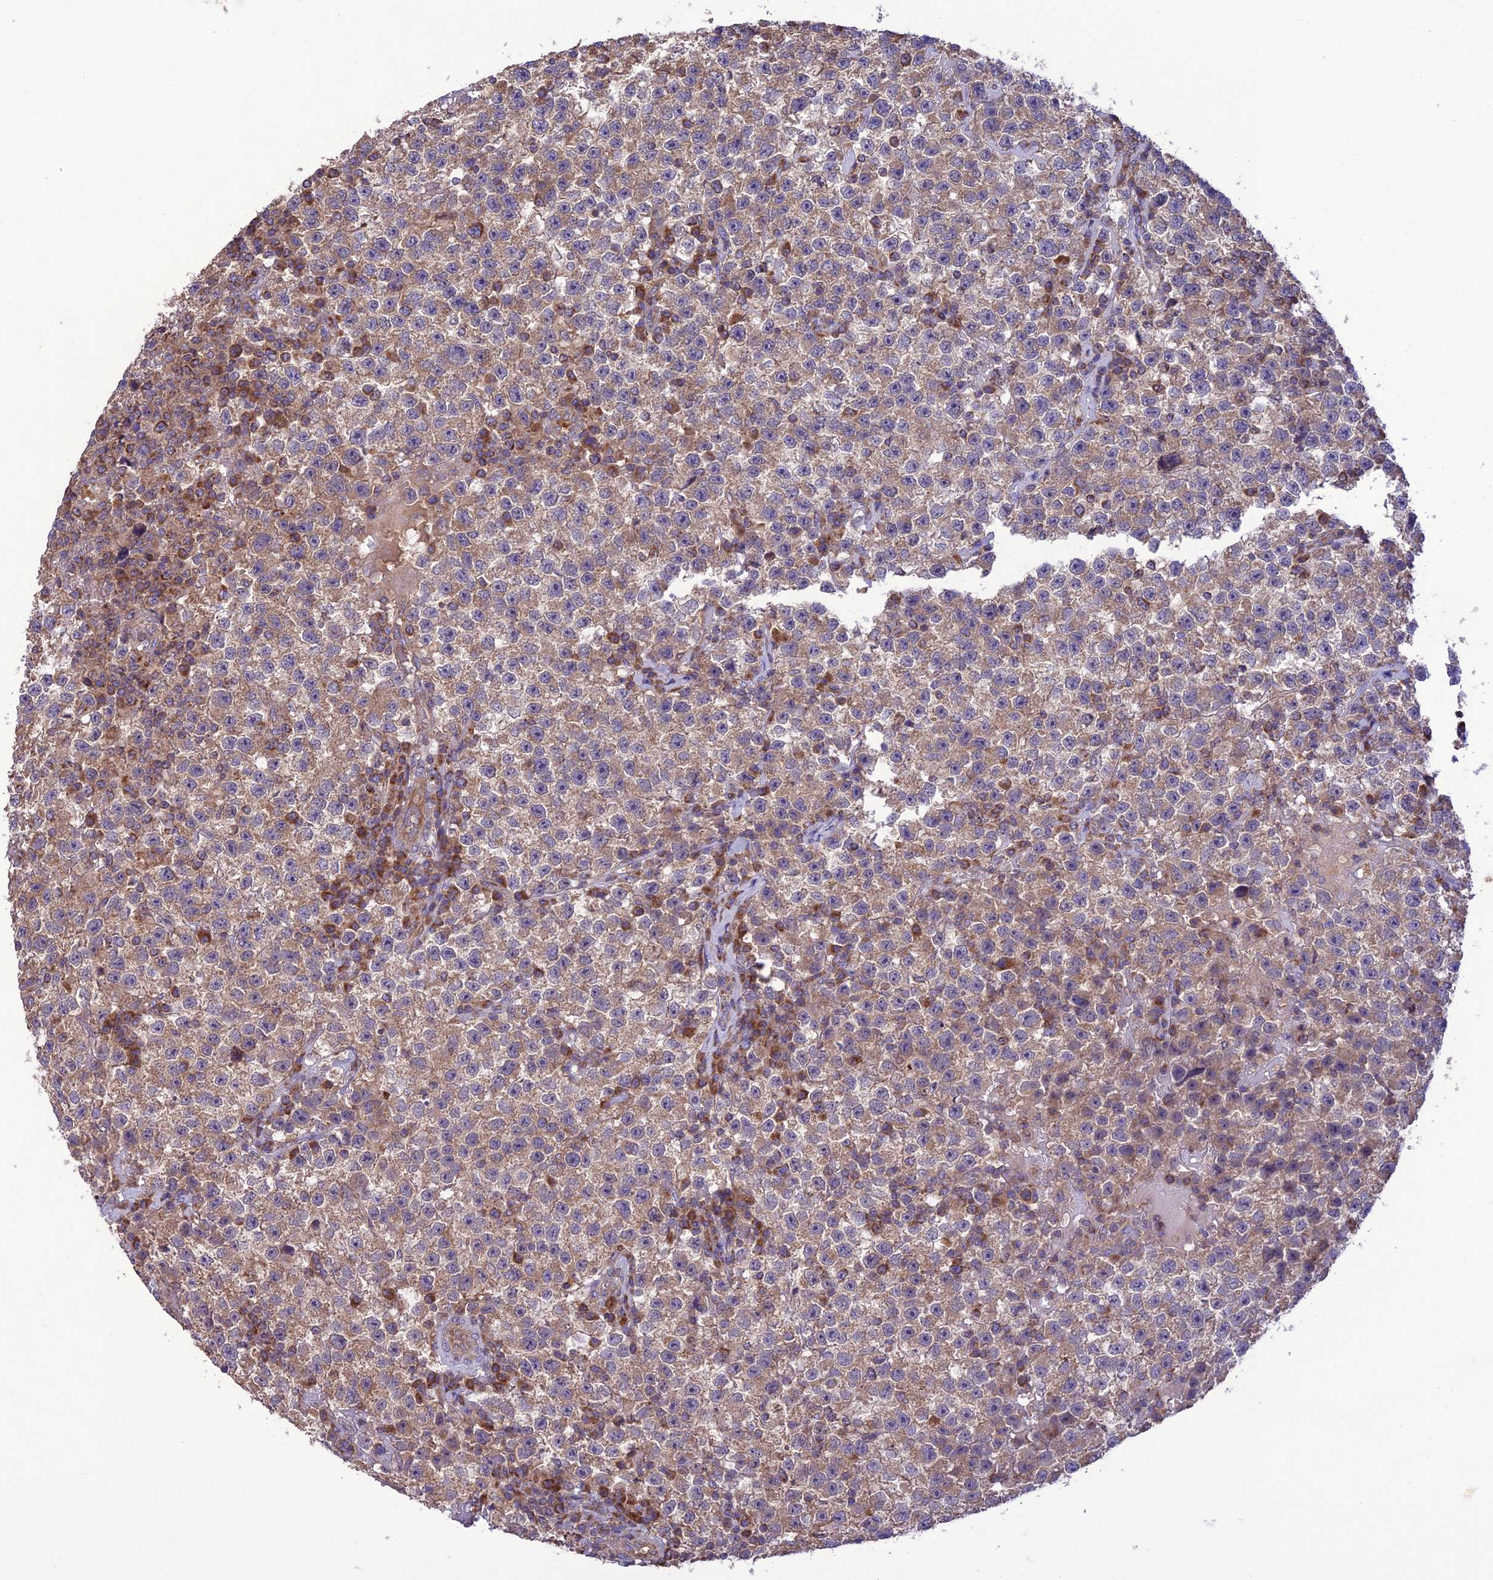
{"staining": {"intensity": "moderate", "quantity": "<25%", "location": "cytoplasmic/membranous"}, "tissue": "testis cancer", "cell_type": "Tumor cells", "image_type": "cancer", "snomed": [{"axis": "morphology", "description": "Seminoma, NOS"}, {"axis": "topography", "description": "Testis"}], "caption": "IHC micrograph of neoplastic tissue: human testis cancer stained using IHC reveals low levels of moderate protein expression localized specifically in the cytoplasmic/membranous of tumor cells, appearing as a cytoplasmic/membranous brown color.", "gene": "NDUFAF1", "patient": {"sex": "male", "age": 22}}